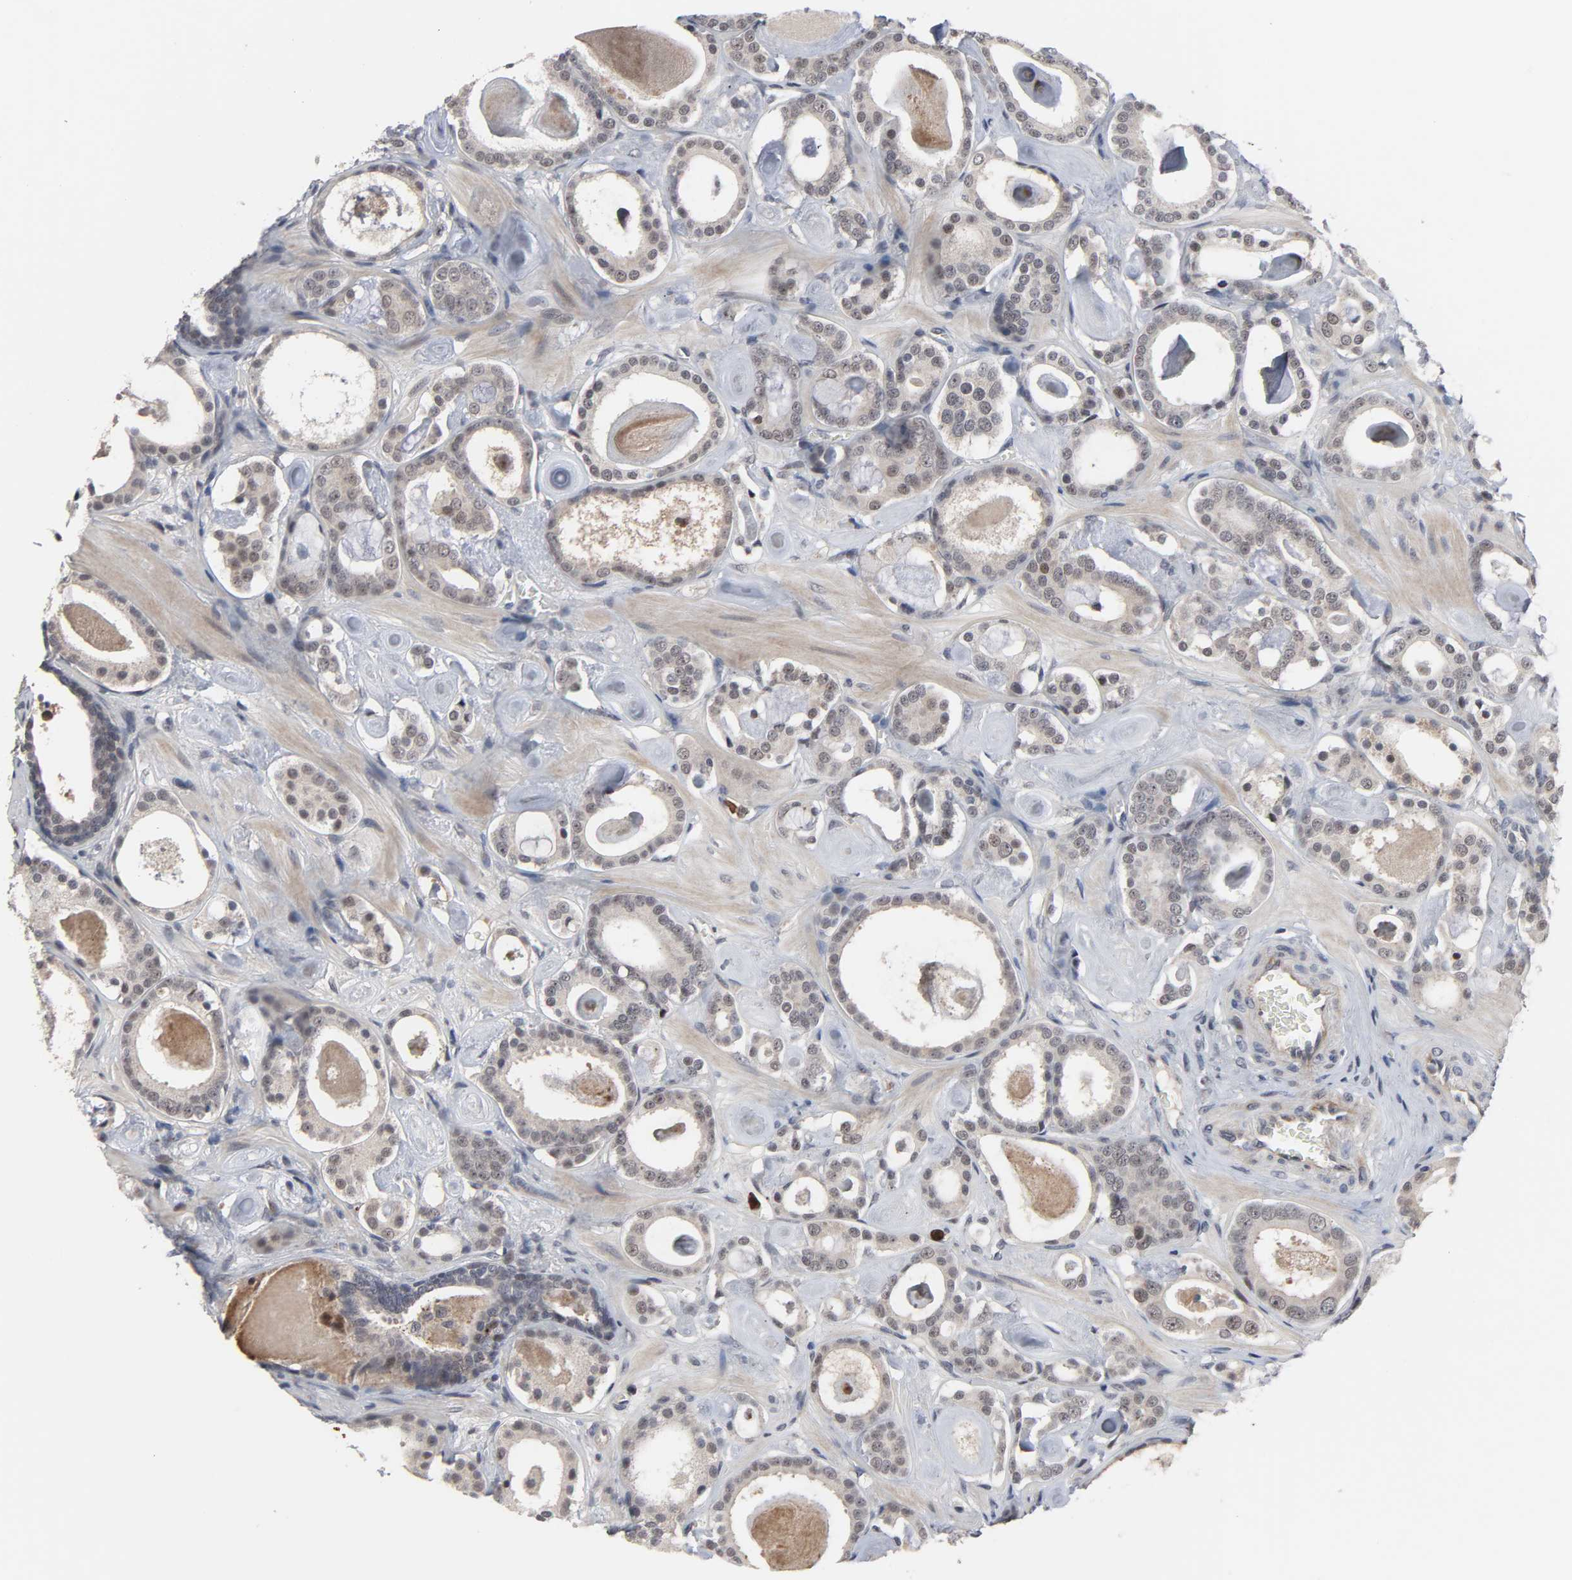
{"staining": {"intensity": "negative", "quantity": "none", "location": "none"}, "tissue": "prostate cancer", "cell_type": "Tumor cells", "image_type": "cancer", "snomed": [{"axis": "morphology", "description": "Adenocarcinoma, Low grade"}, {"axis": "topography", "description": "Prostate"}], "caption": "DAB (3,3'-diaminobenzidine) immunohistochemical staining of prostate cancer exhibits no significant positivity in tumor cells. The staining was performed using DAB (3,3'-diaminobenzidine) to visualize the protein expression in brown, while the nuclei were stained in blue with hematoxylin (Magnification: 20x).", "gene": "RTL5", "patient": {"sex": "male", "age": 57}}